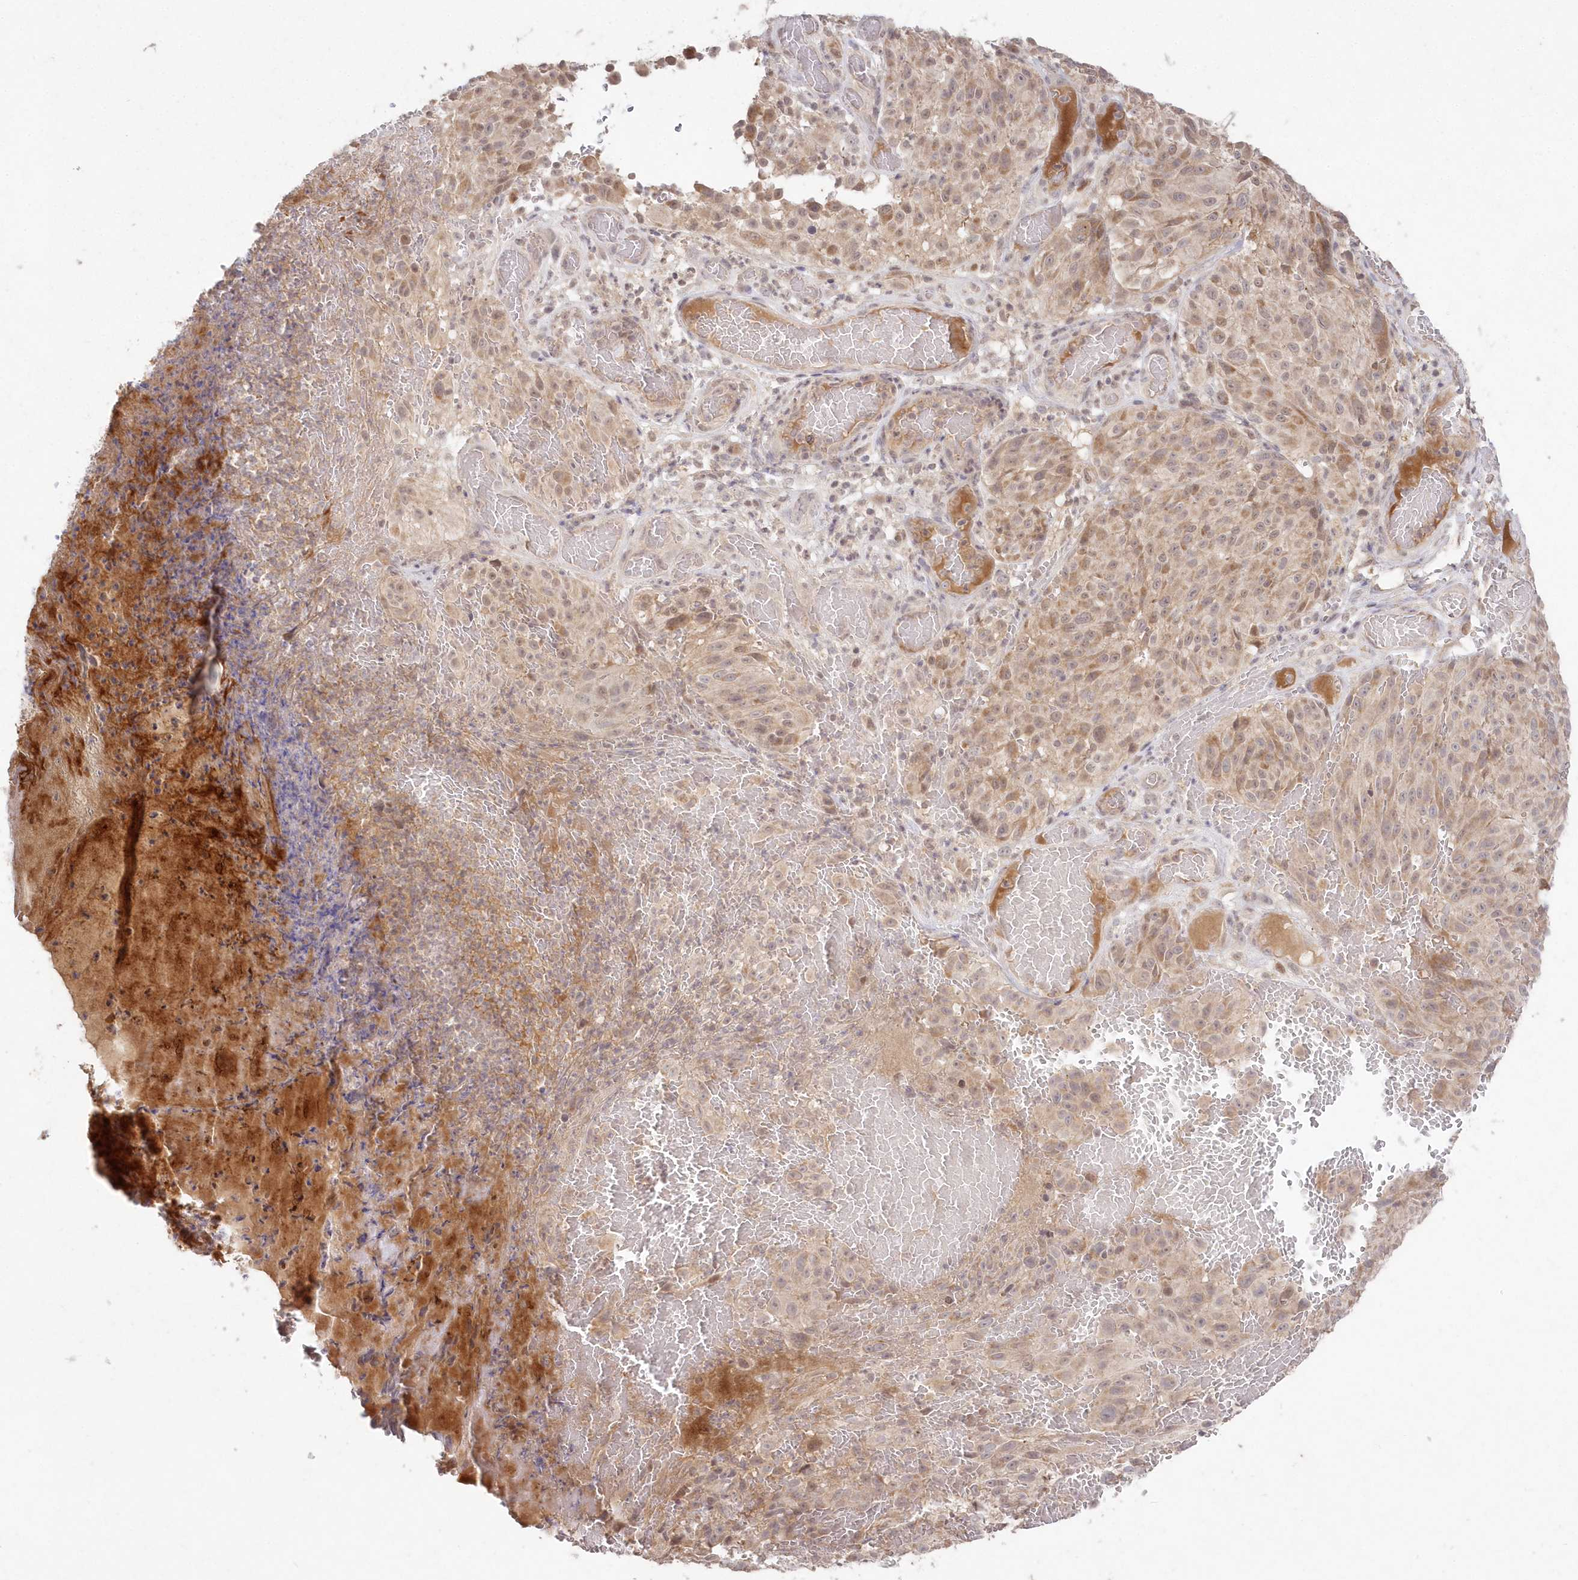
{"staining": {"intensity": "moderate", "quantity": "25%-75%", "location": "cytoplasmic/membranous"}, "tissue": "melanoma", "cell_type": "Tumor cells", "image_type": "cancer", "snomed": [{"axis": "morphology", "description": "Malignant melanoma, NOS"}, {"axis": "topography", "description": "Skin"}], "caption": "This micrograph displays immunohistochemistry (IHC) staining of human melanoma, with medium moderate cytoplasmic/membranous staining in about 25%-75% of tumor cells.", "gene": "ASCC1", "patient": {"sex": "male", "age": 83}}